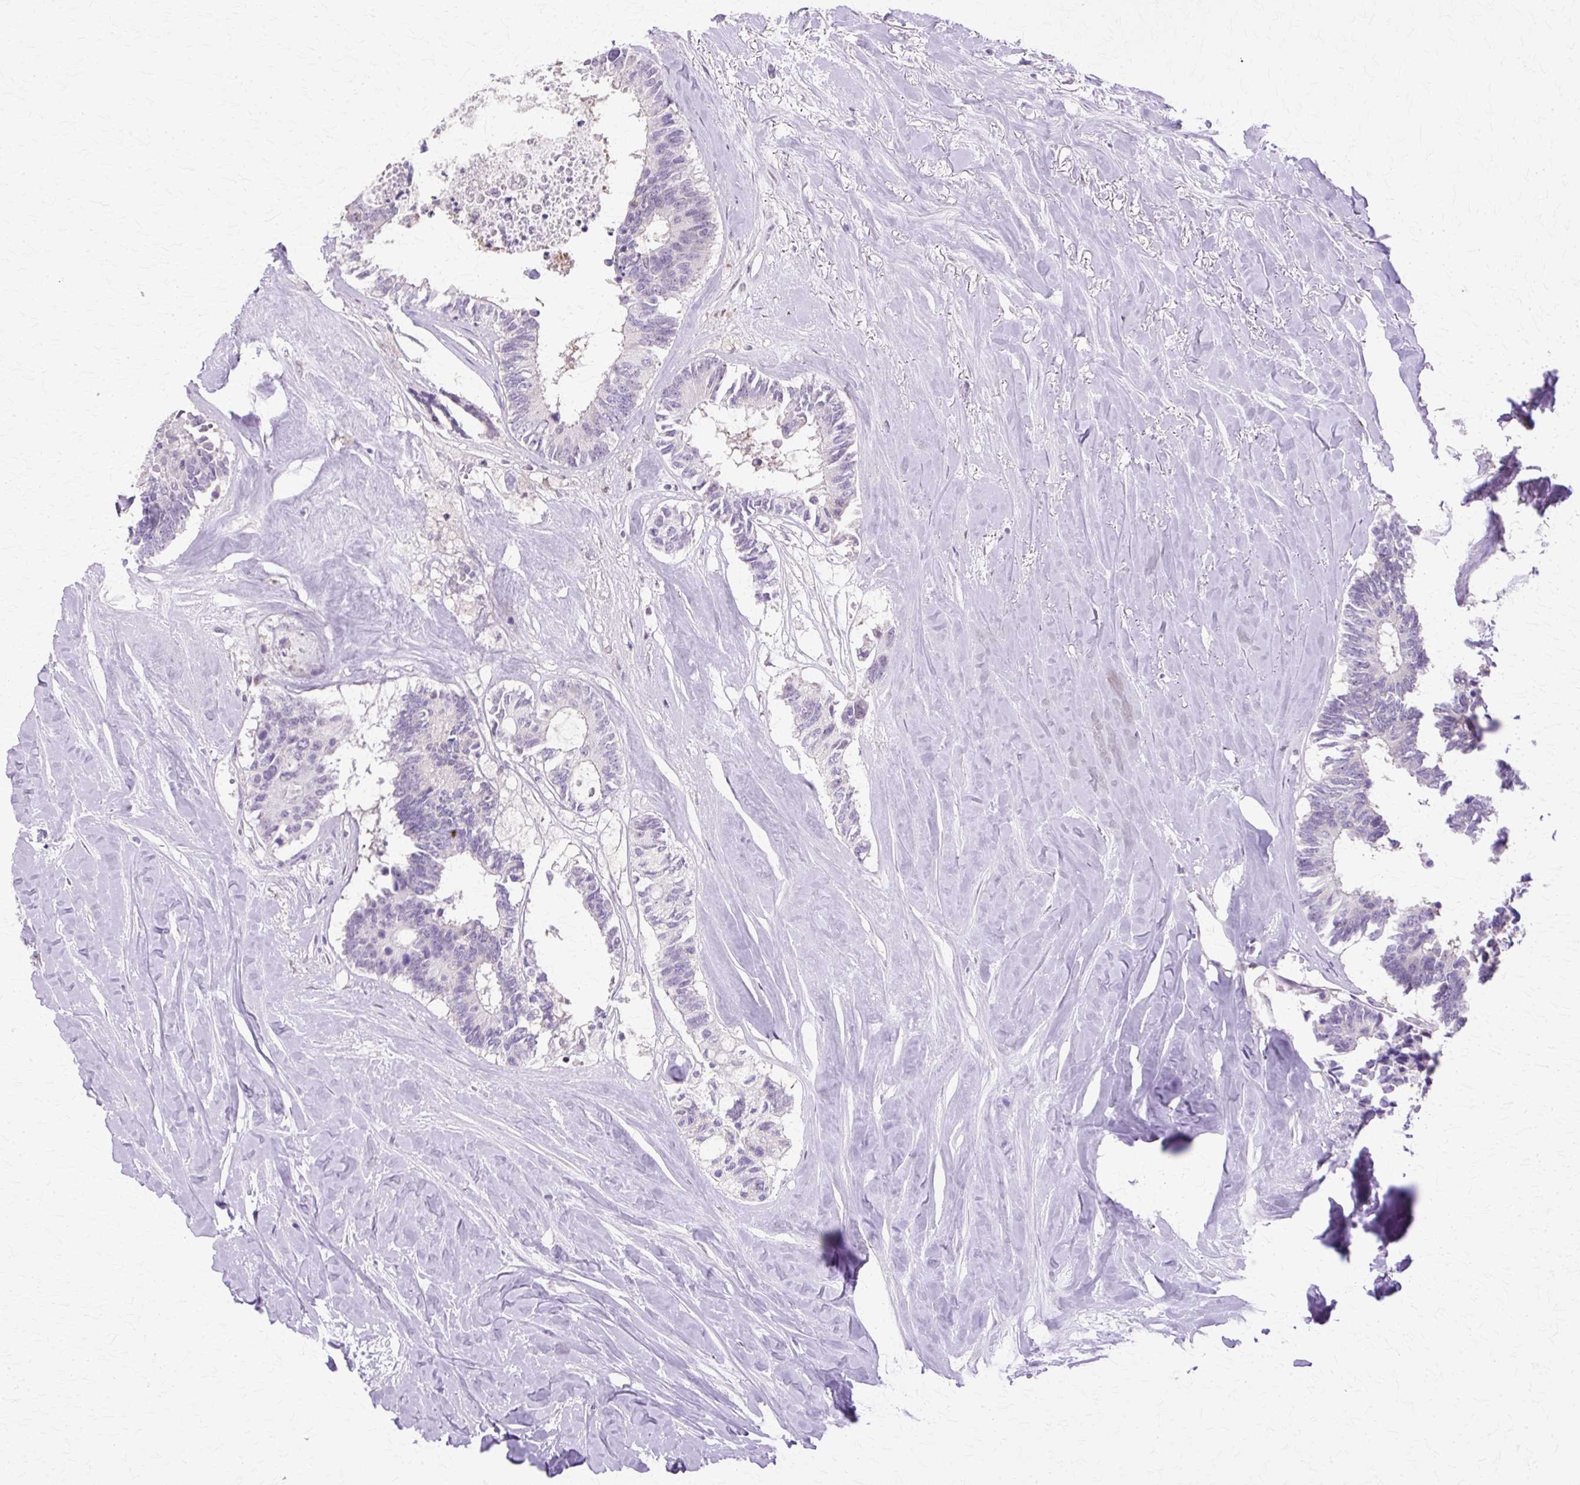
{"staining": {"intensity": "negative", "quantity": "none", "location": "none"}, "tissue": "colorectal cancer", "cell_type": "Tumor cells", "image_type": "cancer", "snomed": [{"axis": "morphology", "description": "Adenocarcinoma, NOS"}, {"axis": "topography", "description": "Colon"}, {"axis": "topography", "description": "Rectum"}], "caption": "High magnification brightfield microscopy of colorectal cancer stained with DAB (3,3'-diaminobenzidine) (brown) and counterstained with hematoxylin (blue): tumor cells show no significant expression. (Stains: DAB (3,3'-diaminobenzidine) IHC with hematoxylin counter stain, Microscopy: brightfield microscopy at high magnification).", "gene": "HSPA8", "patient": {"sex": "male", "age": 57}}